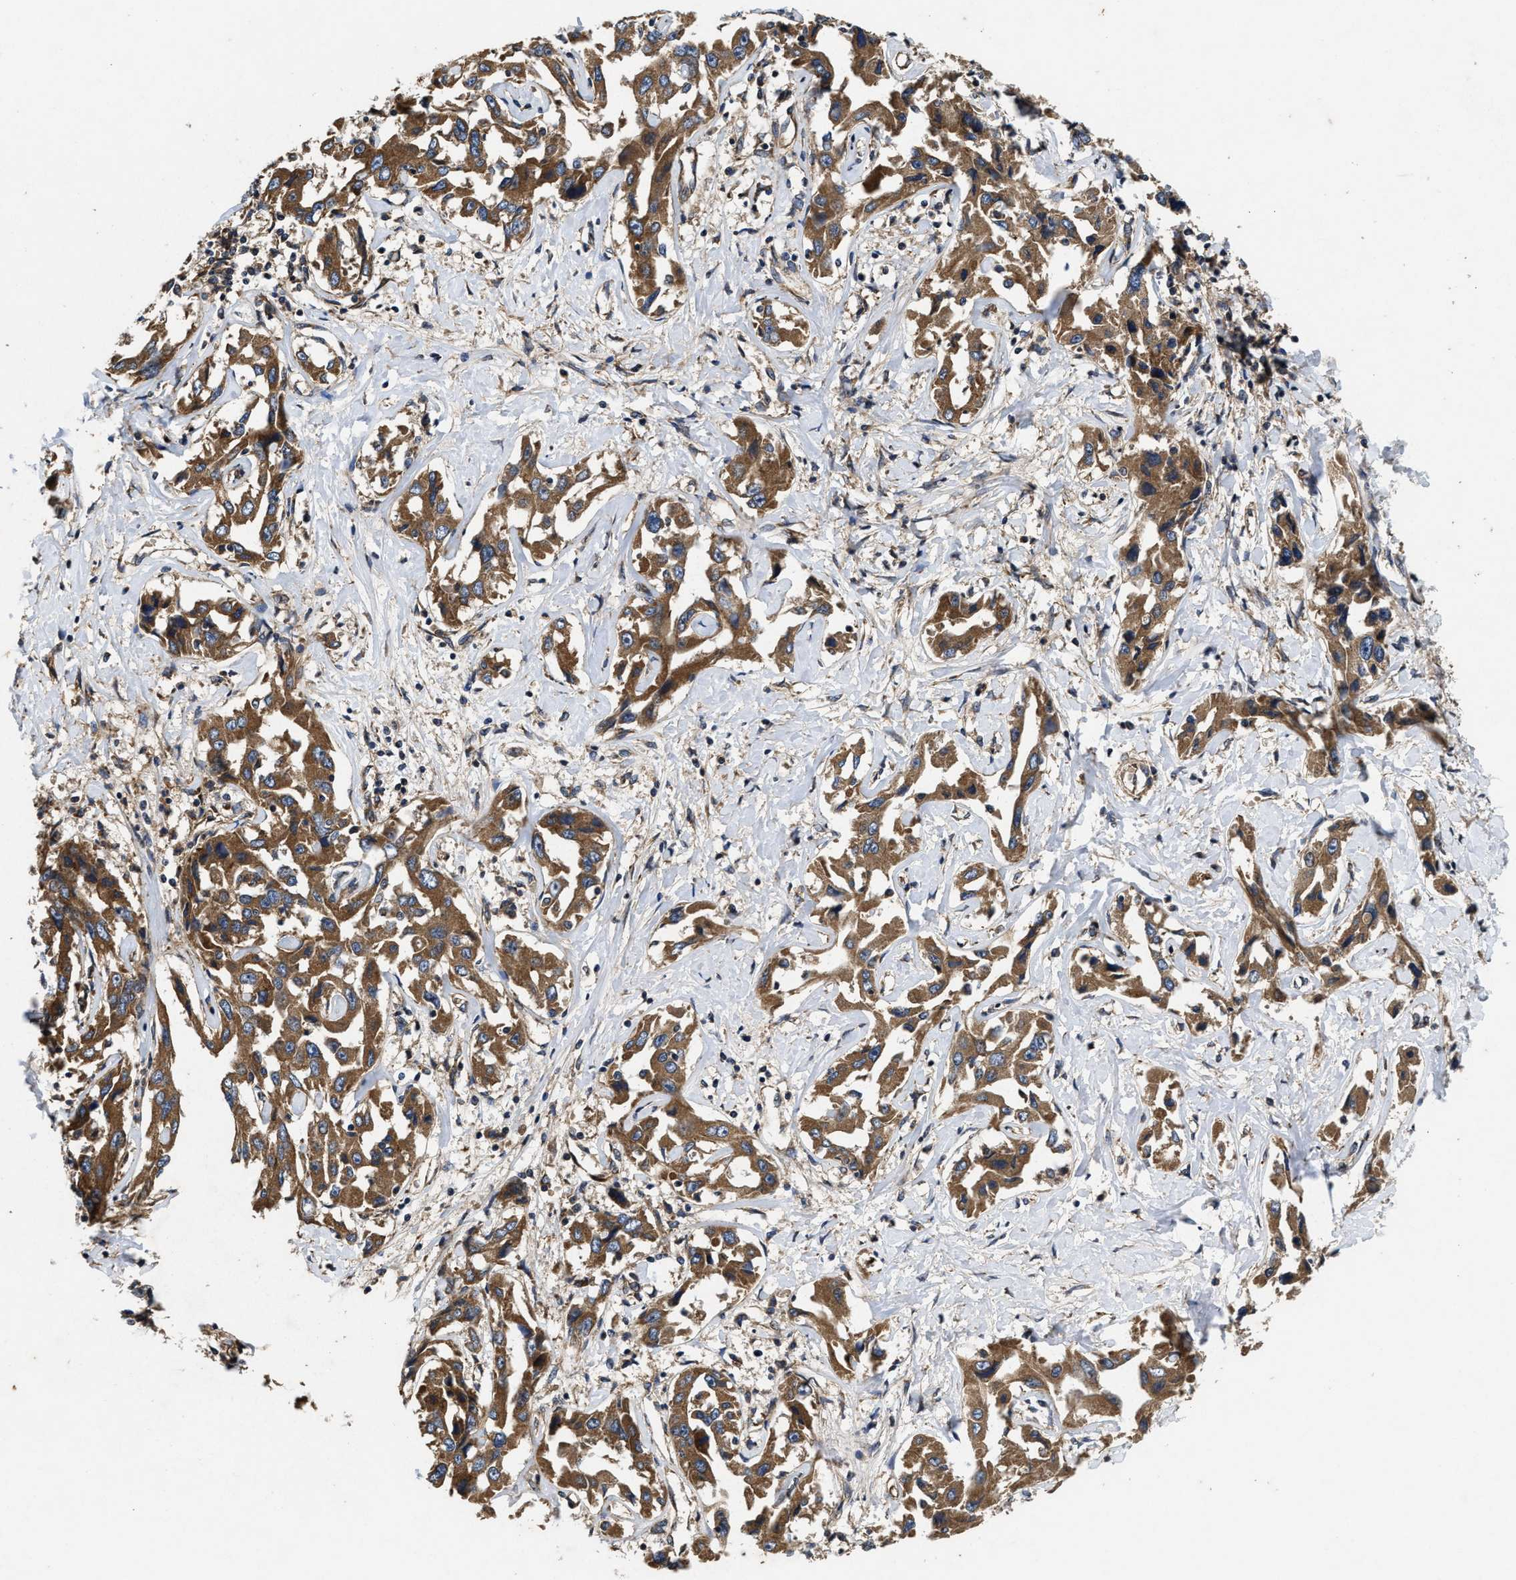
{"staining": {"intensity": "moderate", "quantity": ">75%", "location": "cytoplasmic/membranous"}, "tissue": "liver cancer", "cell_type": "Tumor cells", "image_type": "cancer", "snomed": [{"axis": "morphology", "description": "Cholangiocarcinoma"}, {"axis": "topography", "description": "Liver"}], "caption": "Protein analysis of cholangiocarcinoma (liver) tissue displays moderate cytoplasmic/membranous positivity in about >75% of tumor cells.", "gene": "EFNA4", "patient": {"sex": "male", "age": 59}}